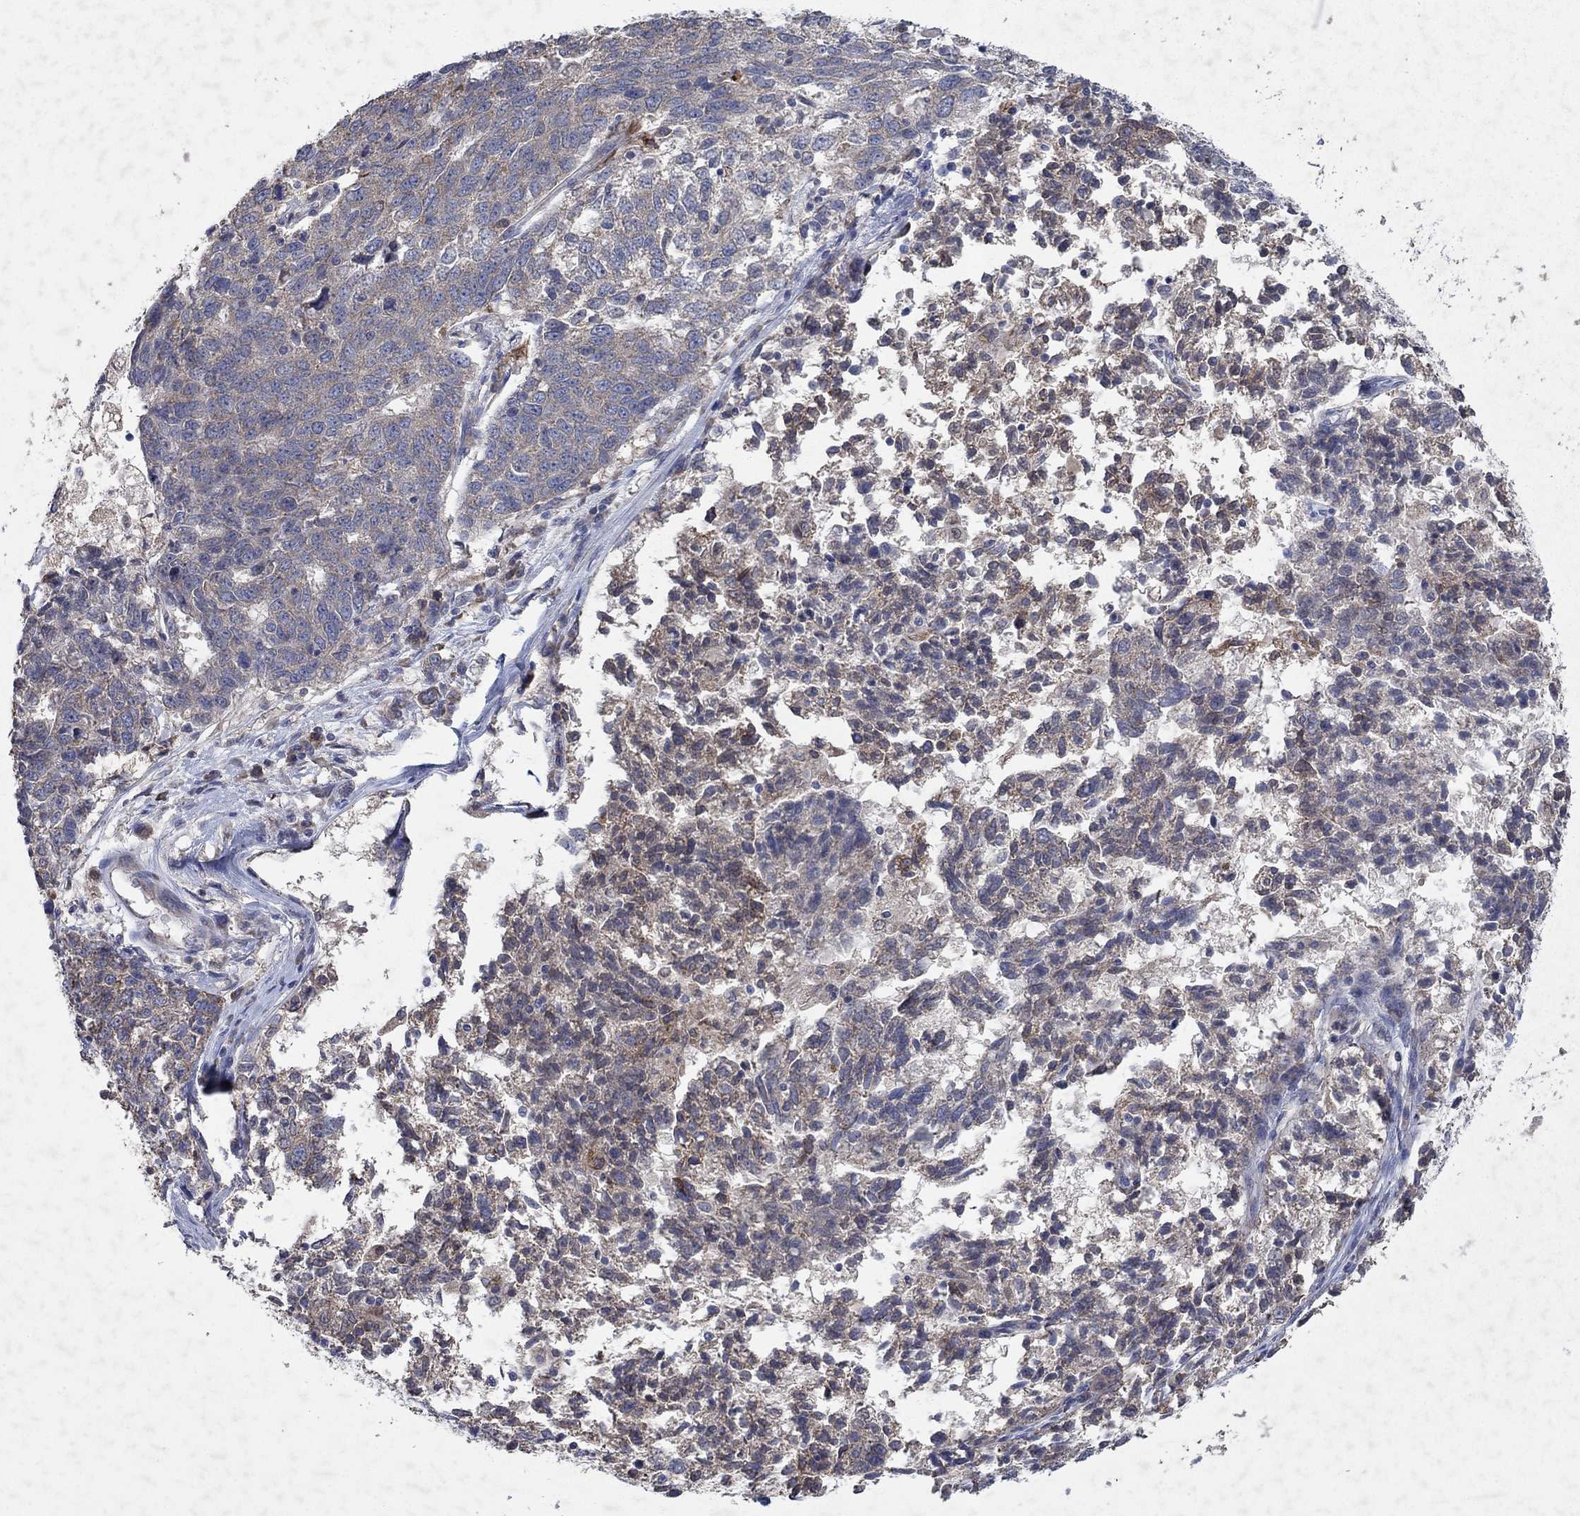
{"staining": {"intensity": "negative", "quantity": "none", "location": "none"}, "tissue": "ovarian cancer", "cell_type": "Tumor cells", "image_type": "cancer", "snomed": [{"axis": "morphology", "description": "Cystadenocarcinoma, serous, NOS"}, {"axis": "topography", "description": "Ovary"}], "caption": "Photomicrograph shows no significant protein expression in tumor cells of ovarian cancer.", "gene": "NCEH1", "patient": {"sex": "female", "age": 71}}